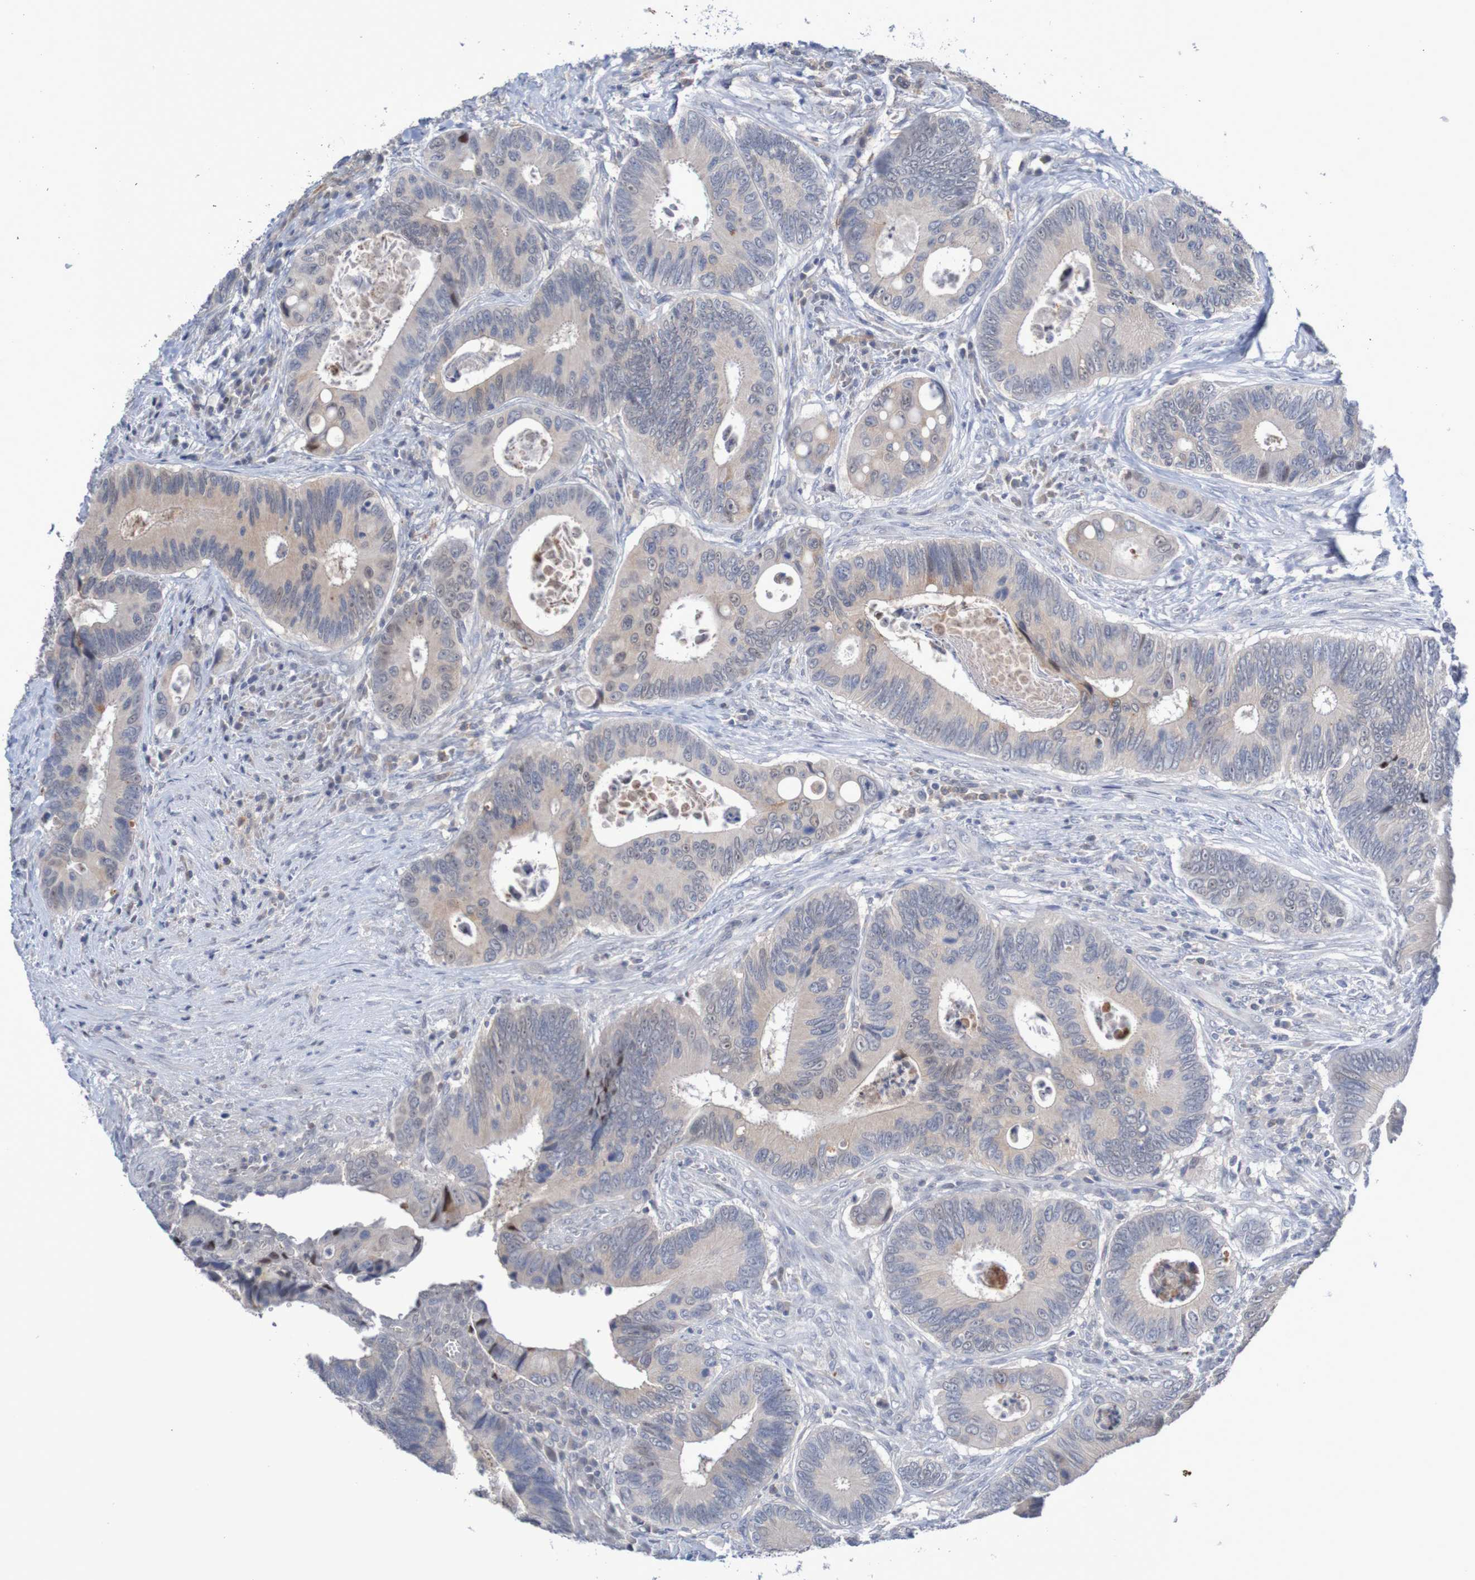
{"staining": {"intensity": "negative", "quantity": "none", "location": "none"}, "tissue": "colorectal cancer", "cell_type": "Tumor cells", "image_type": "cancer", "snomed": [{"axis": "morphology", "description": "Inflammation, NOS"}, {"axis": "morphology", "description": "Adenocarcinoma, NOS"}, {"axis": "topography", "description": "Colon"}], "caption": "High magnification brightfield microscopy of colorectal cancer (adenocarcinoma) stained with DAB (brown) and counterstained with hematoxylin (blue): tumor cells show no significant expression. (Immunohistochemistry (ihc), brightfield microscopy, high magnification).", "gene": "FBP2", "patient": {"sex": "male", "age": 72}}